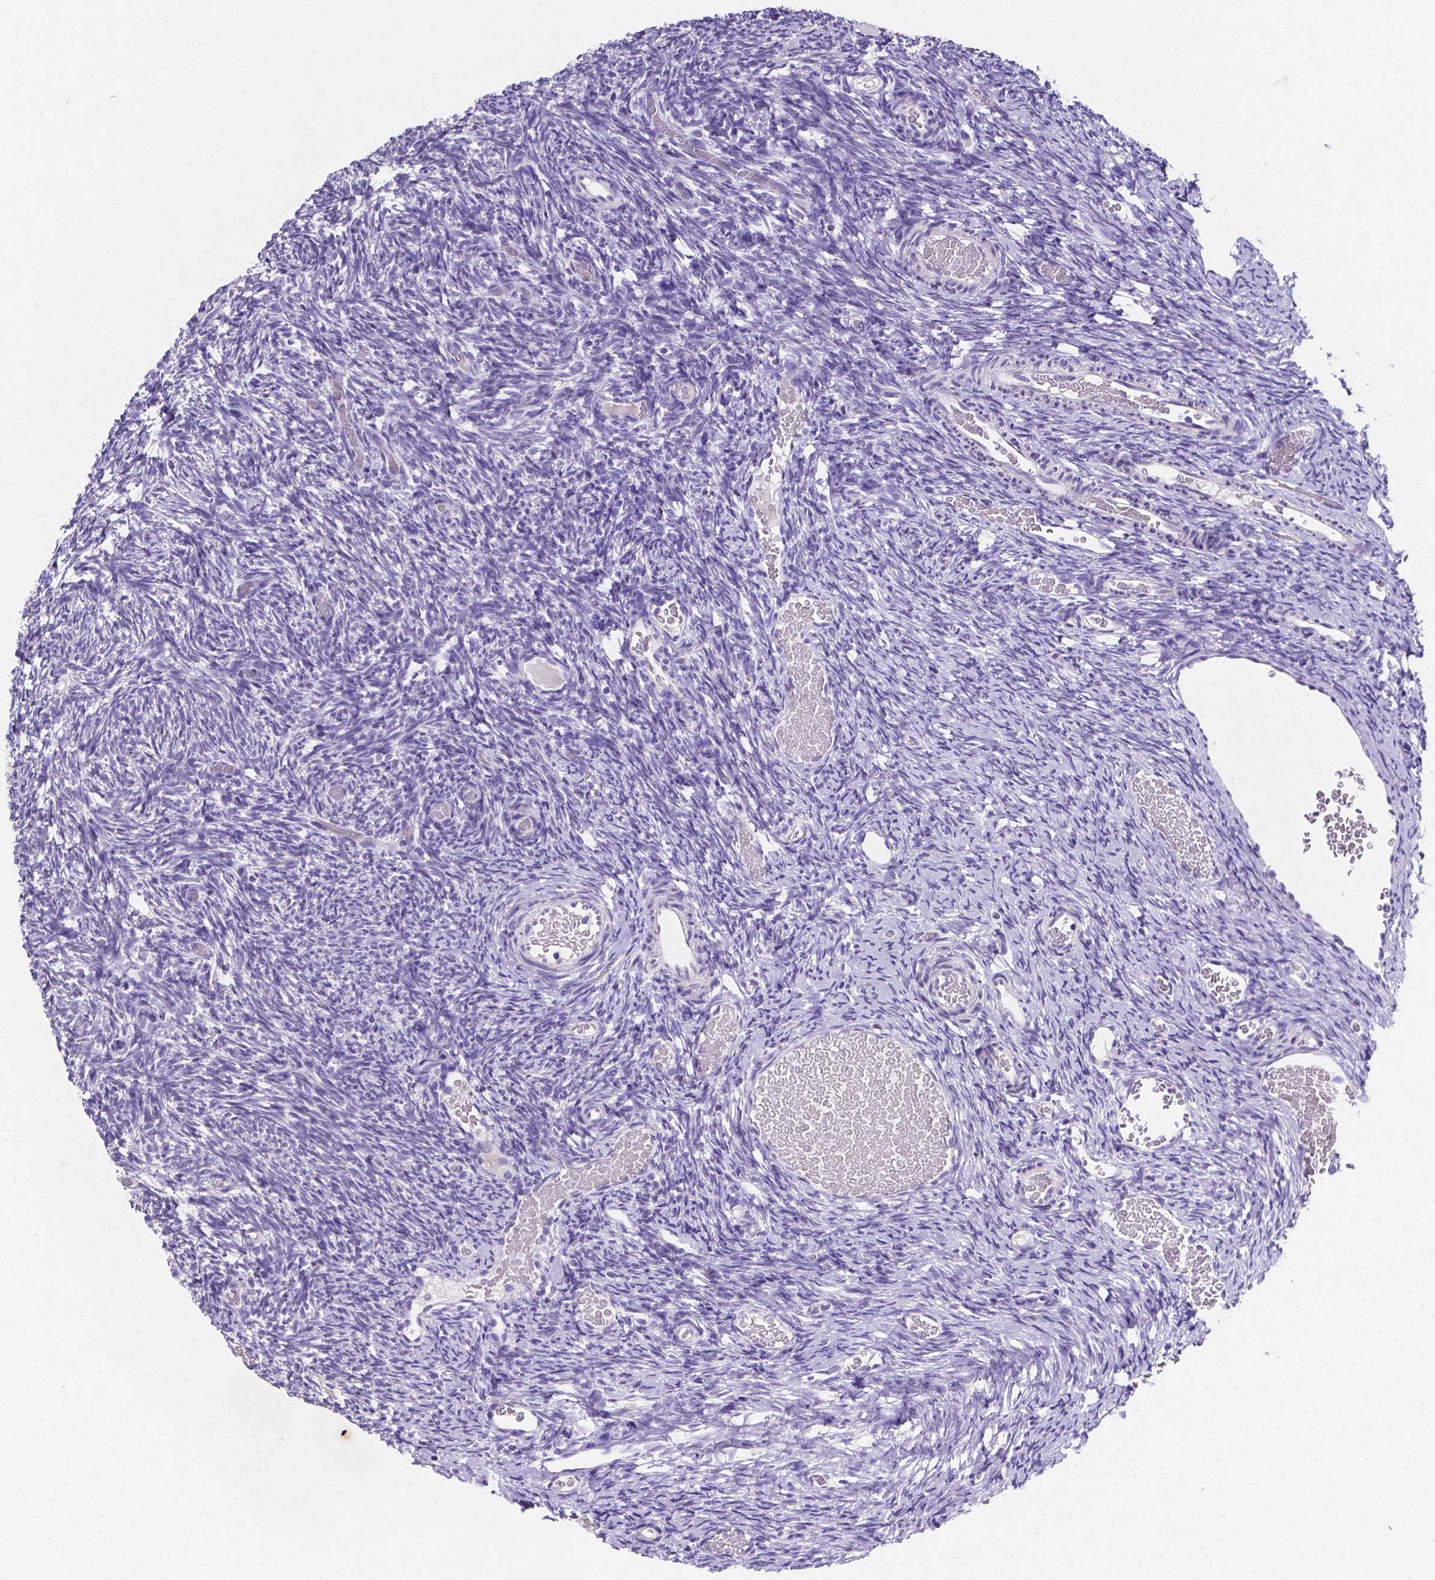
{"staining": {"intensity": "negative", "quantity": "none", "location": "none"}, "tissue": "ovary", "cell_type": "Ovarian stroma cells", "image_type": "normal", "snomed": [{"axis": "morphology", "description": "Normal tissue, NOS"}, {"axis": "topography", "description": "Ovary"}], "caption": "Immunohistochemical staining of benign human ovary demonstrates no significant expression in ovarian stroma cells.", "gene": "SATB2", "patient": {"sex": "female", "age": 39}}